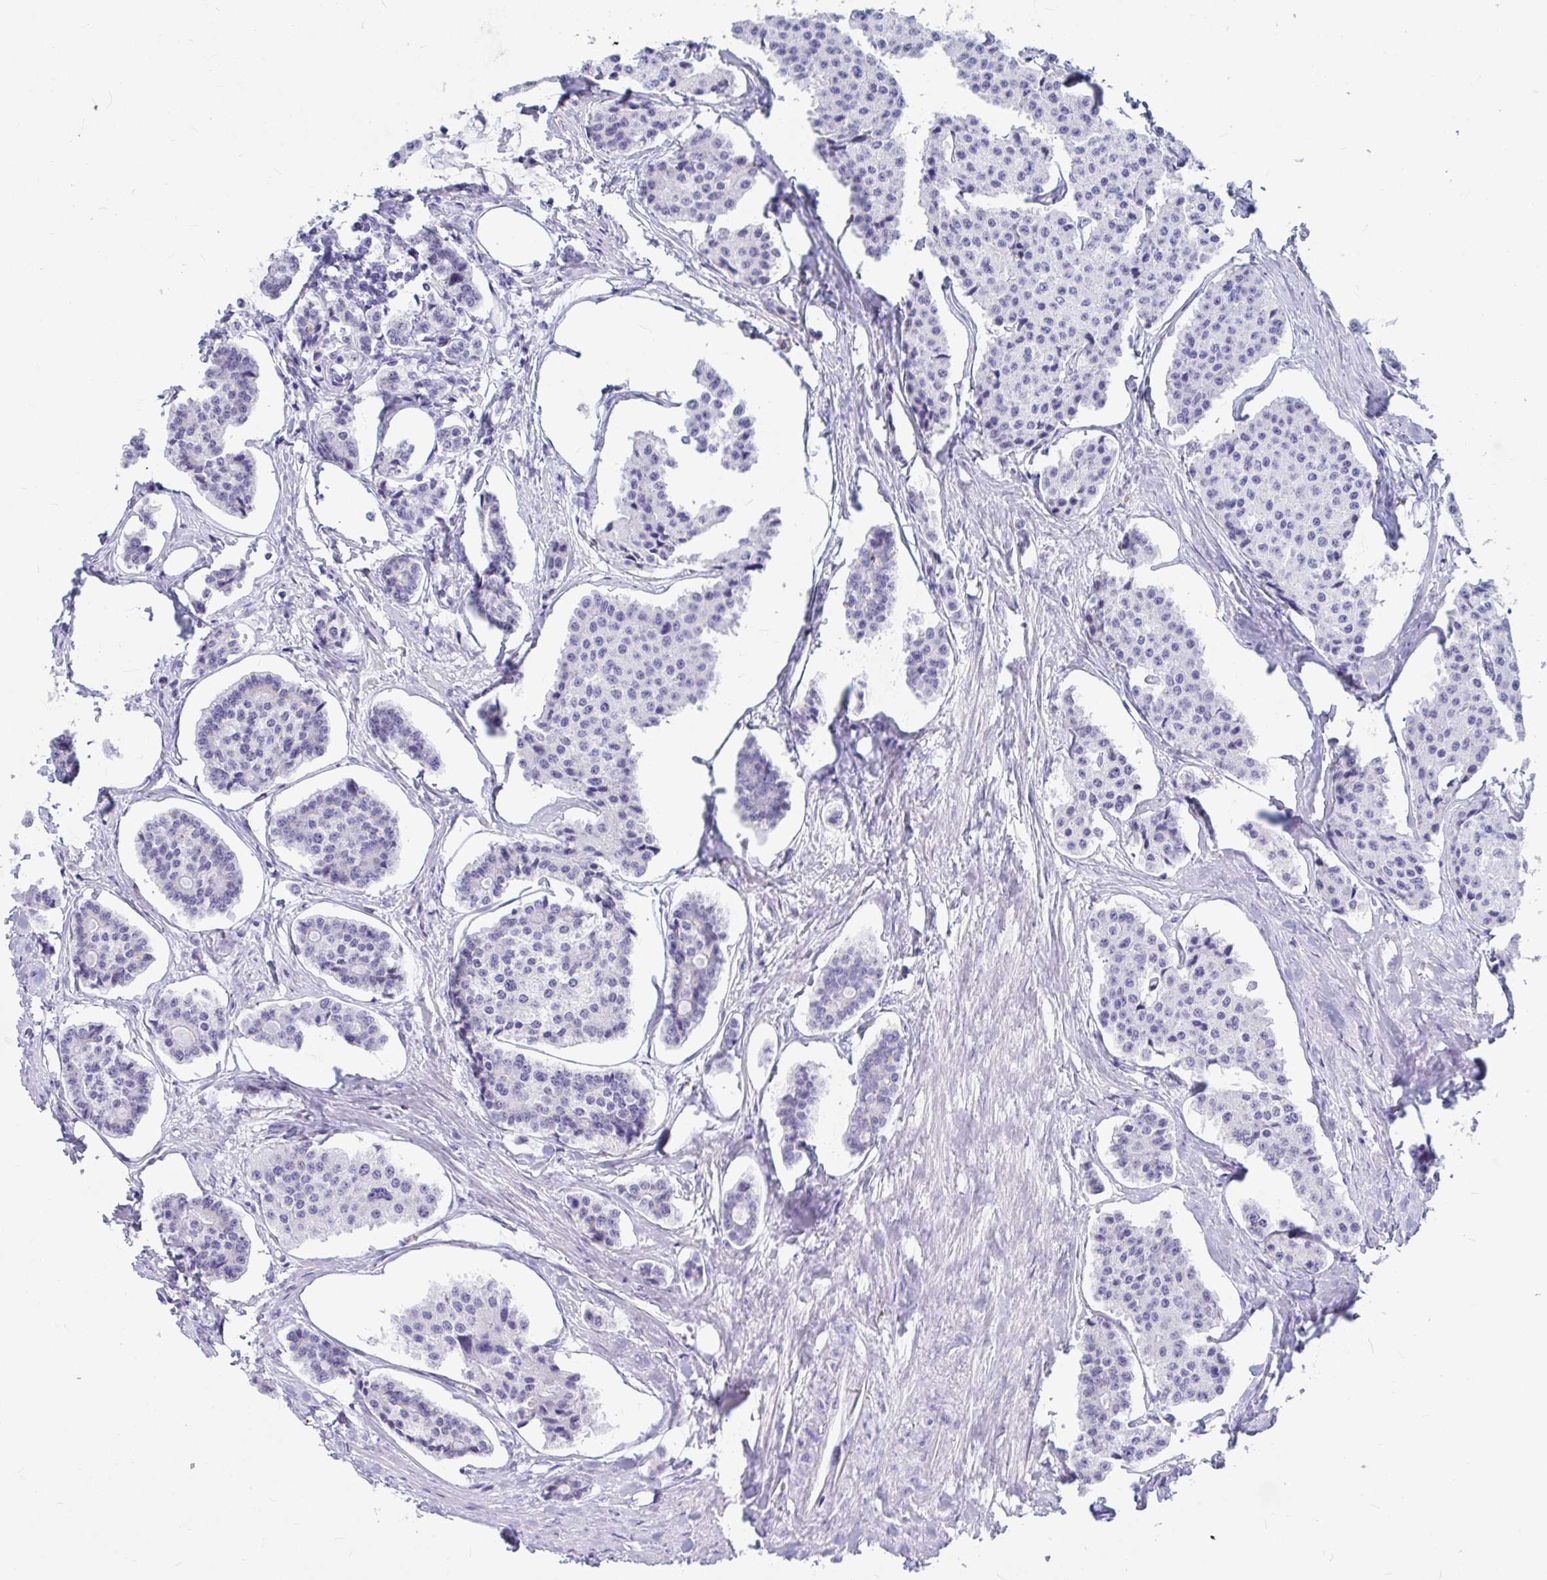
{"staining": {"intensity": "negative", "quantity": "none", "location": "none"}, "tissue": "carcinoid", "cell_type": "Tumor cells", "image_type": "cancer", "snomed": [{"axis": "morphology", "description": "Carcinoid, malignant, NOS"}, {"axis": "topography", "description": "Small intestine"}], "caption": "High power microscopy image of an IHC histopathology image of carcinoid (malignant), revealing no significant staining in tumor cells.", "gene": "OR5J2", "patient": {"sex": "female", "age": 65}}